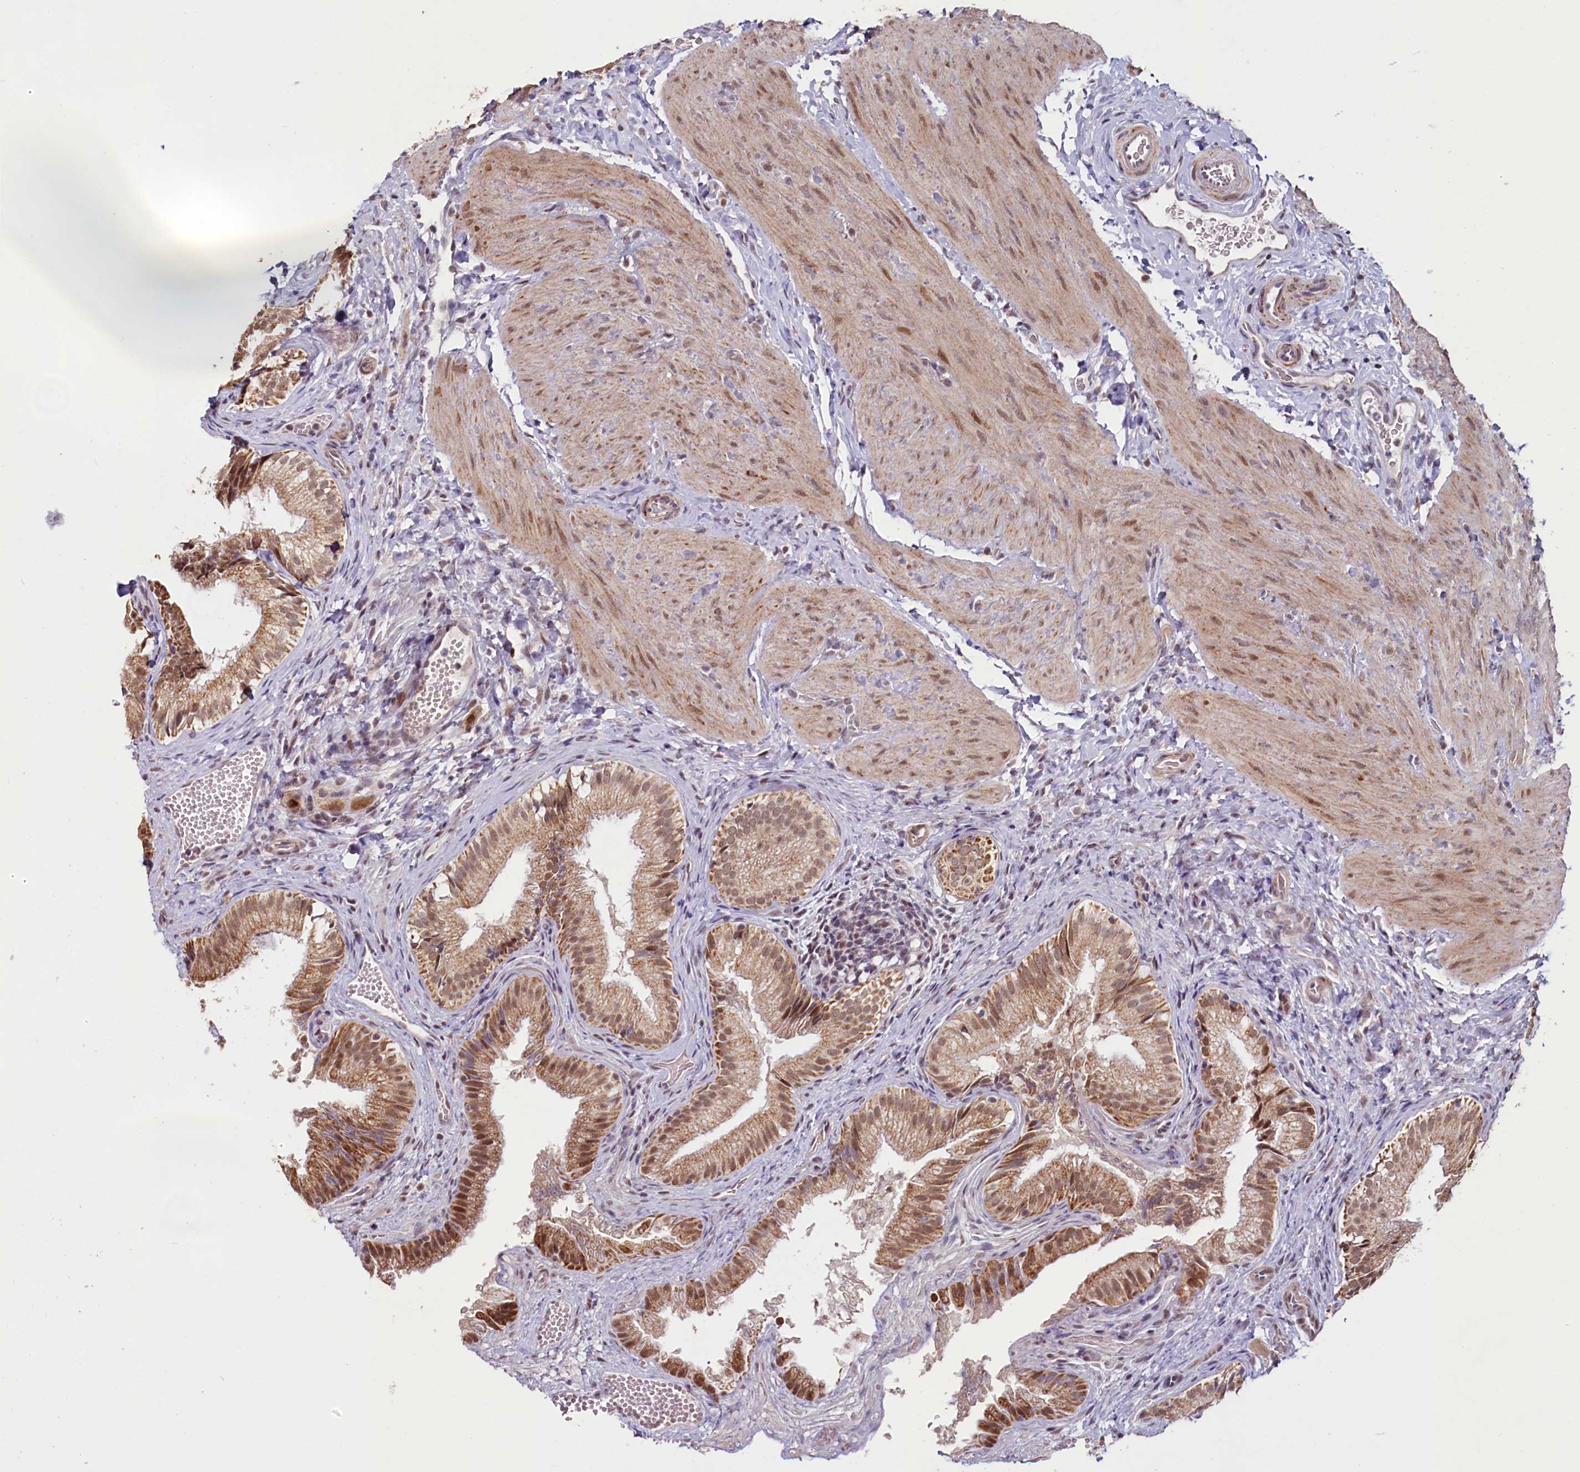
{"staining": {"intensity": "moderate", "quantity": ">75%", "location": "cytoplasmic/membranous,nuclear"}, "tissue": "gallbladder", "cell_type": "Glandular cells", "image_type": "normal", "snomed": [{"axis": "morphology", "description": "Normal tissue, NOS"}, {"axis": "topography", "description": "Gallbladder"}], "caption": "IHC histopathology image of benign gallbladder: gallbladder stained using immunohistochemistry reveals medium levels of moderate protein expression localized specifically in the cytoplasmic/membranous,nuclear of glandular cells, appearing as a cytoplasmic/membranous,nuclear brown color.", "gene": "PDE6D", "patient": {"sex": "female", "age": 30}}